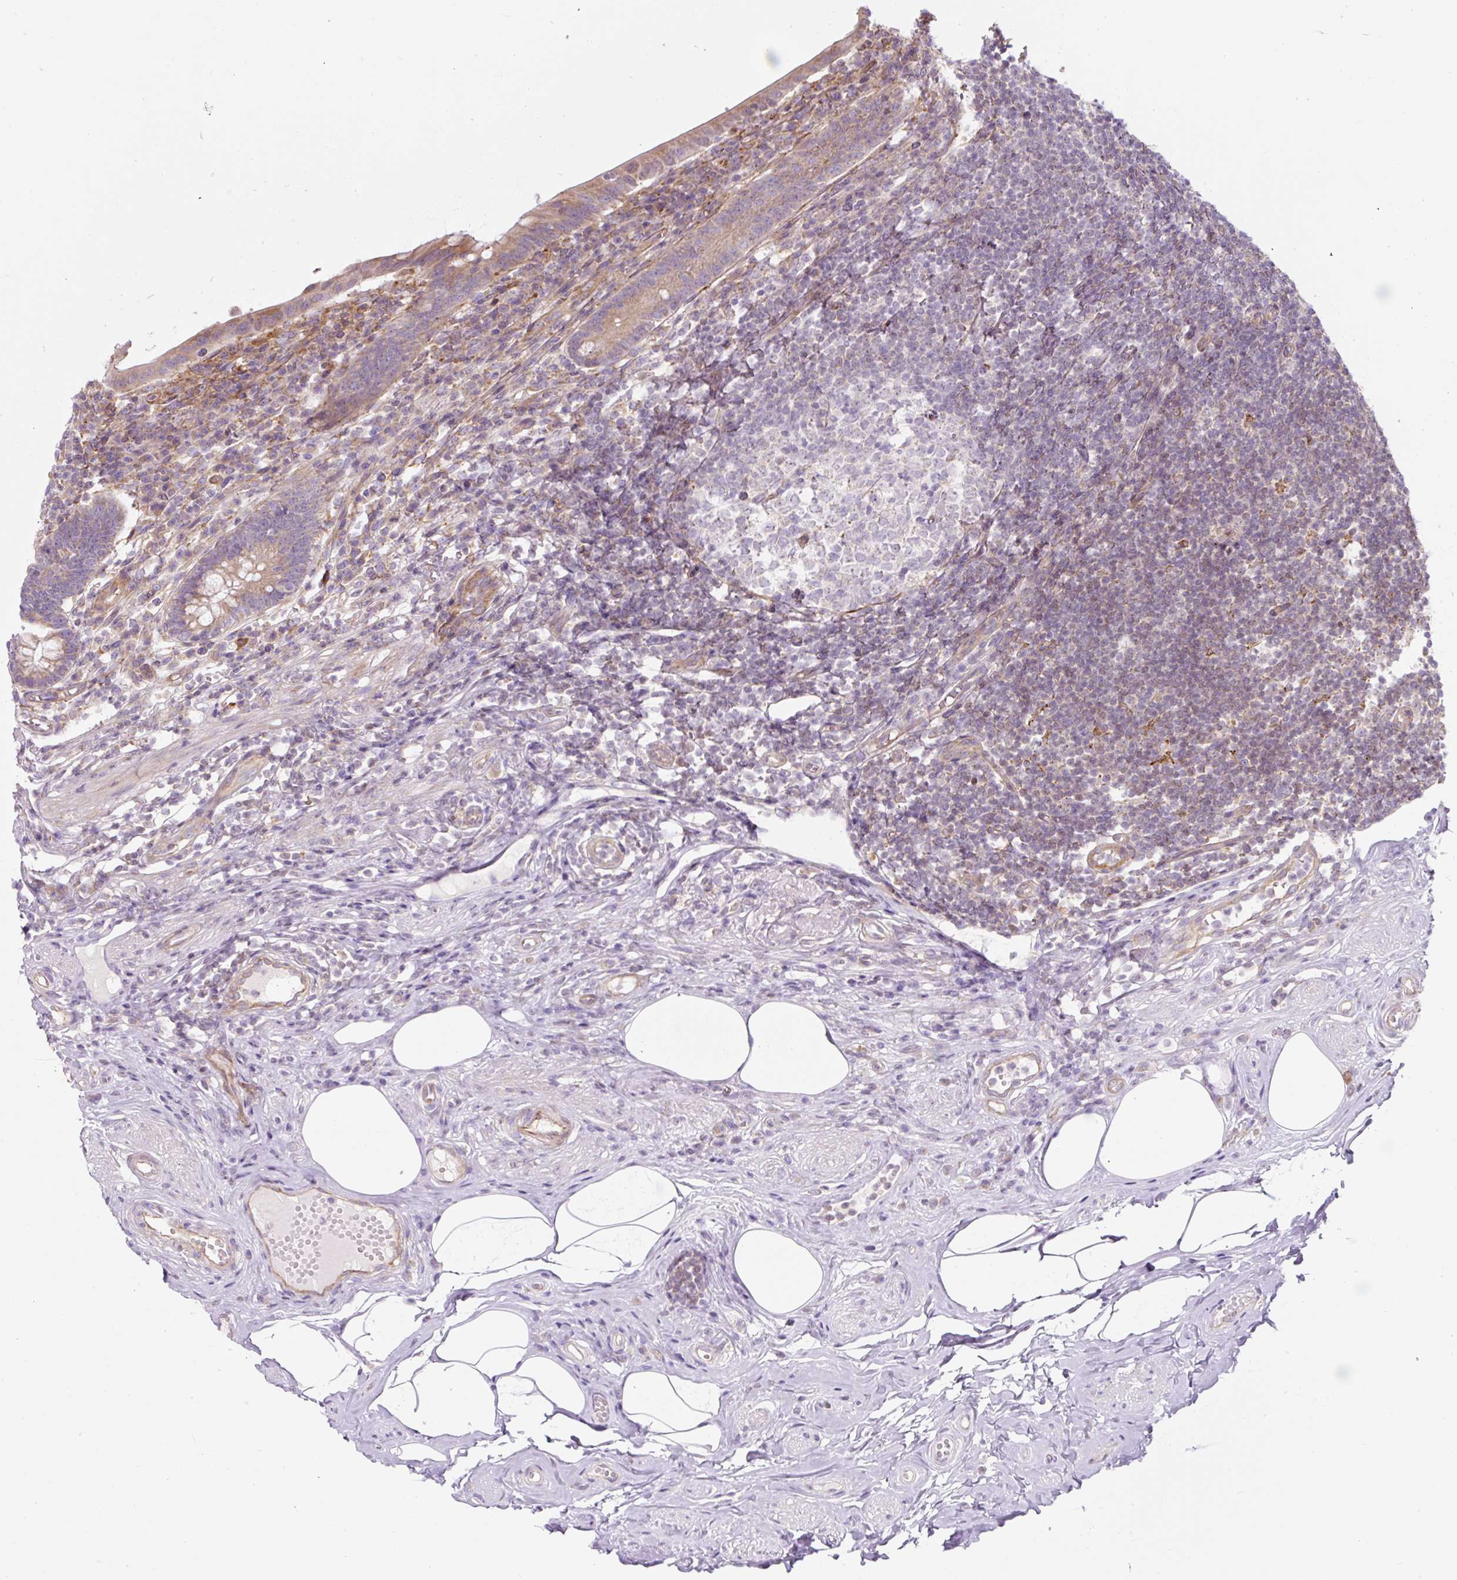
{"staining": {"intensity": "strong", "quantity": "25%-75%", "location": "cytoplasmic/membranous"}, "tissue": "appendix", "cell_type": "Glandular cells", "image_type": "normal", "snomed": [{"axis": "morphology", "description": "Normal tissue, NOS"}, {"axis": "topography", "description": "Appendix"}], "caption": "Brown immunohistochemical staining in normal appendix reveals strong cytoplasmic/membranous staining in approximately 25%-75% of glandular cells. (DAB (3,3'-diaminobenzidine) IHC, brown staining for protein, blue staining for nuclei).", "gene": "ERAP2", "patient": {"sex": "female", "age": 56}}